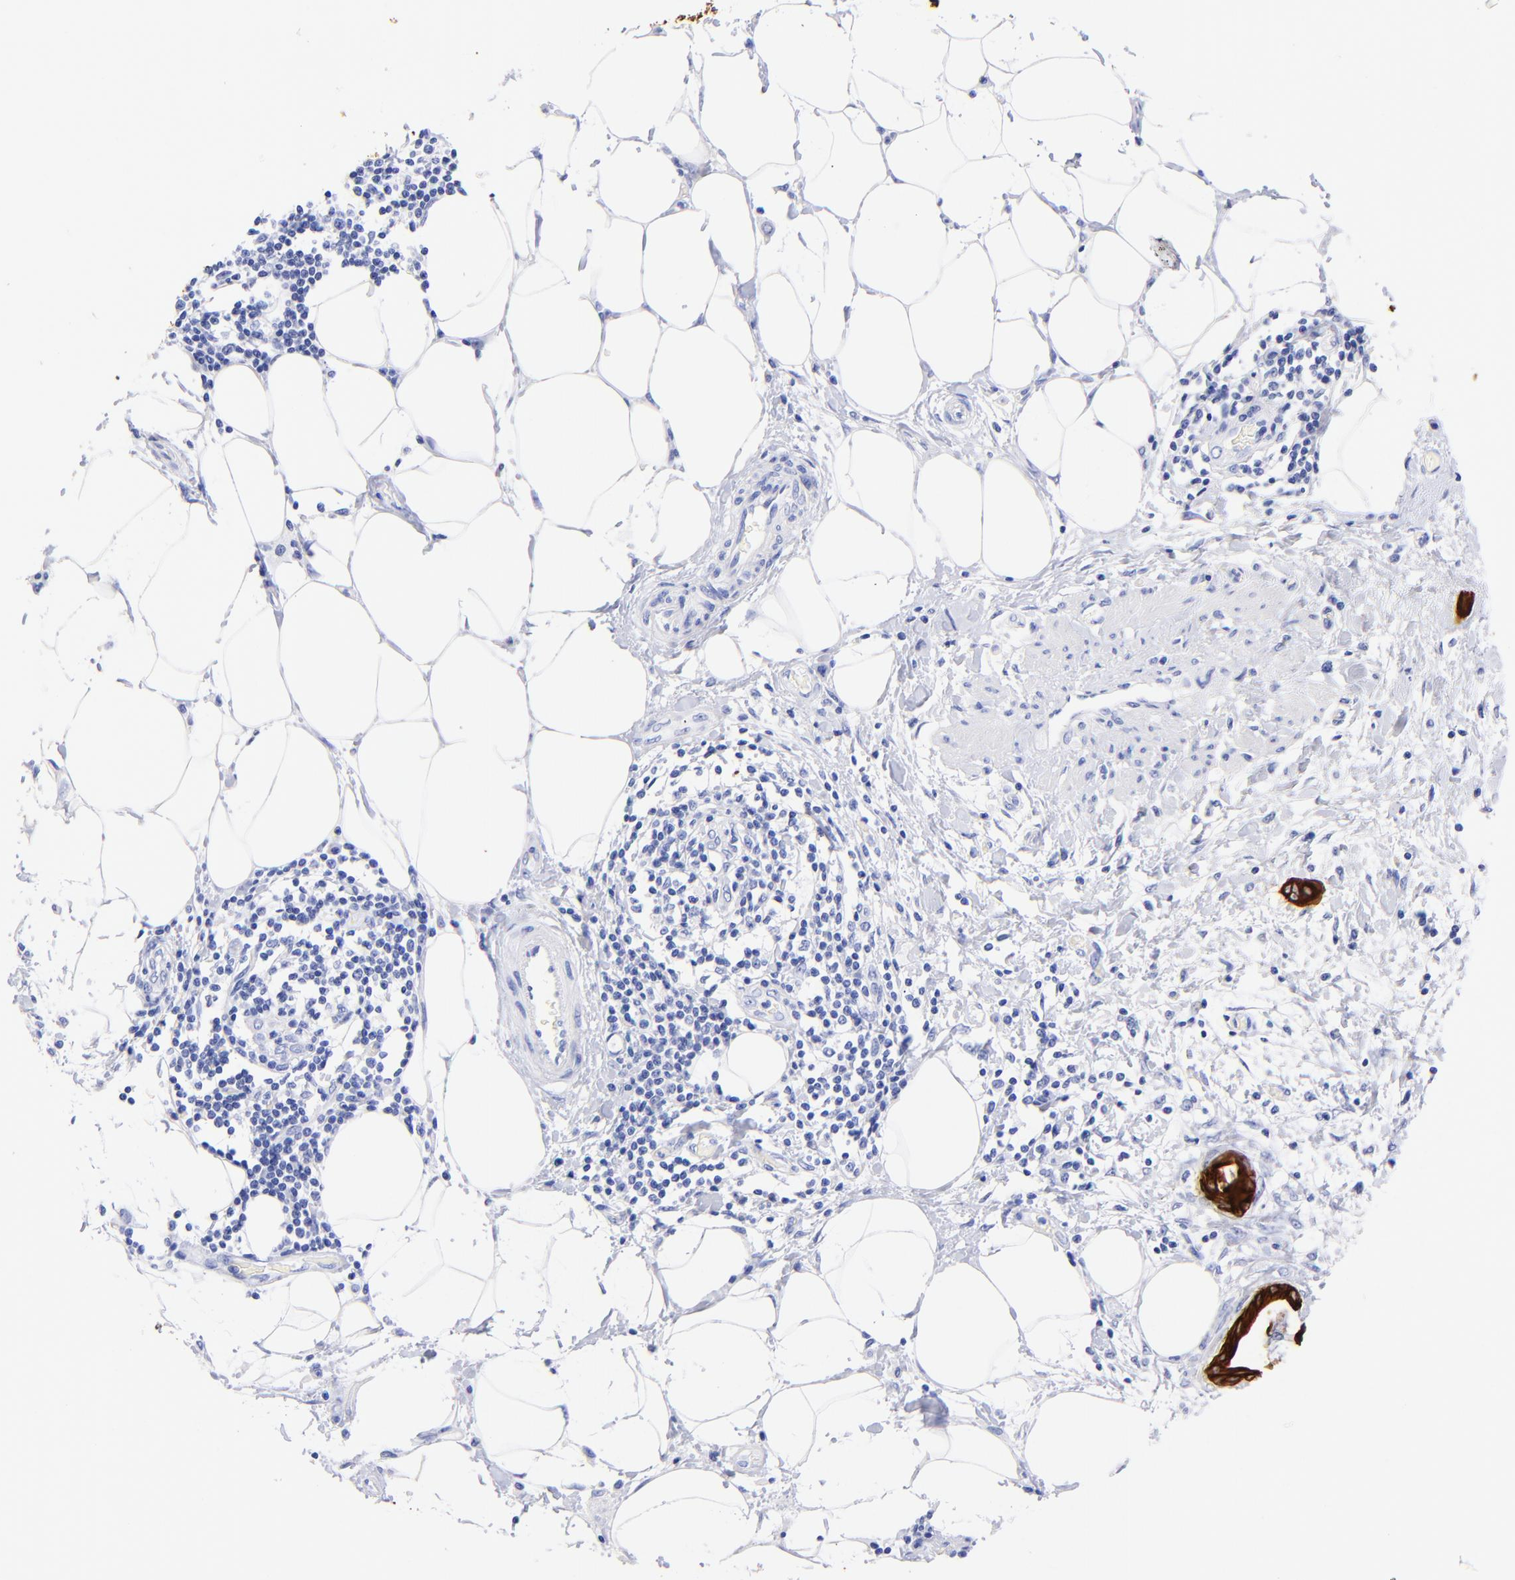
{"staining": {"intensity": "strong", "quantity": ">75%", "location": "cytoplasmic/membranous"}, "tissue": "pancreatic cancer", "cell_type": "Tumor cells", "image_type": "cancer", "snomed": [{"axis": "morphology", "description": "Adenocarcinoma, NOS"}, {"axis": "topography", "description": "Pancreas"}], "caption": "Pancreatic adenocarcinoma tissue displays strong cytoplasmic/membranous staining in about >75% of tumor cells, visualized by immunohistochemistry.", "gene": "KRT19", "patient": {"sex": "female", "age": 64}}